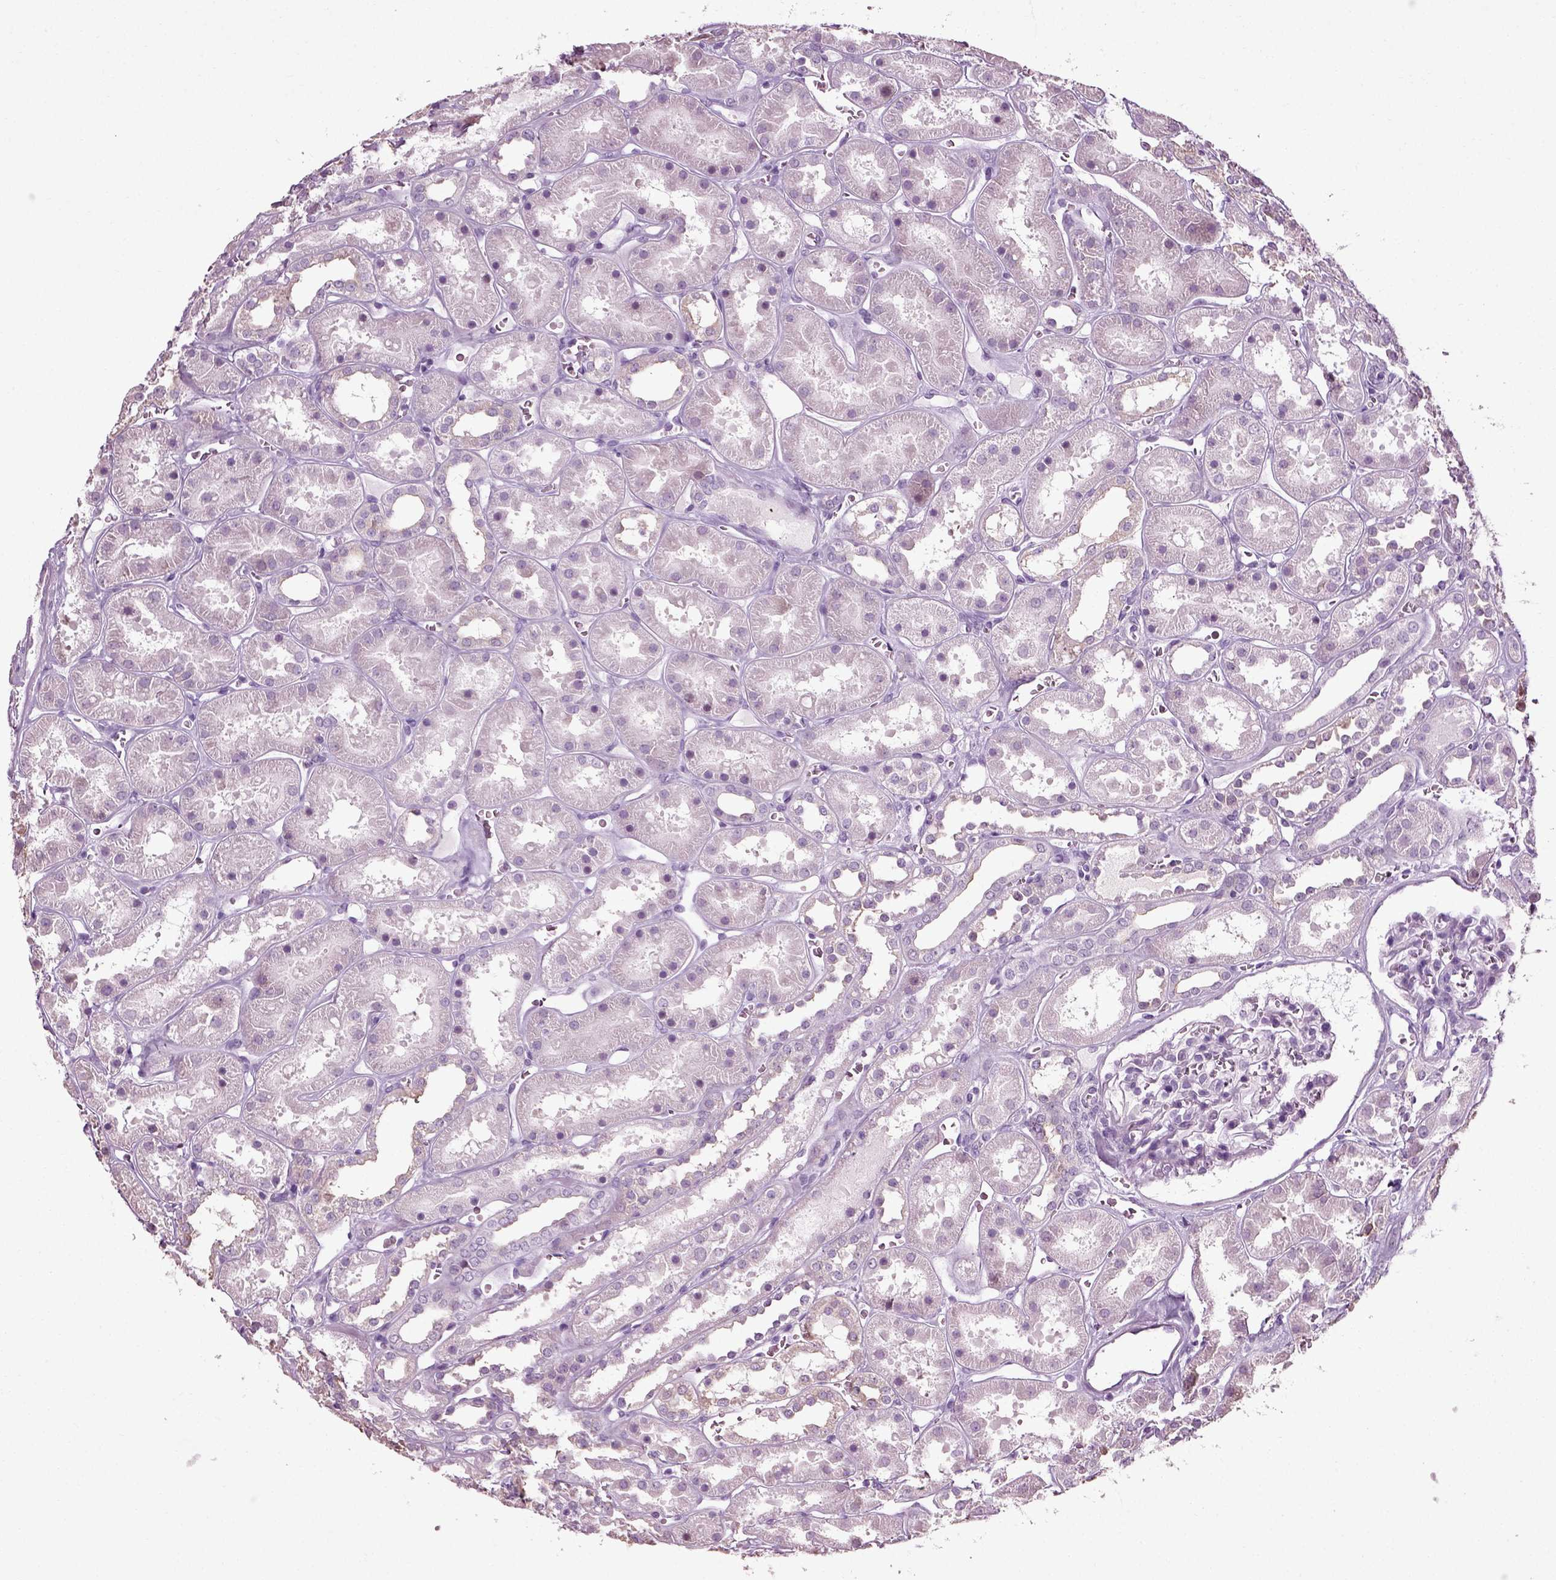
{"staining": {"intensity": "negative", "quantity": "none", "location": "none"}, "tissue": "kidney", "cell_type": "Cells in glomeruli", "image_type": "normal", "snomed": [{"axis": "morphology", "description": "Normal tissue, NOS"}, {"axis": "topography", "description": "Kidney"}], "caption": "The photomicrograph displays no significant staining in cells in glomeruli of kidney.", "gene": "SLC26A8", "patient": {"sex": "female", "age": 41}}